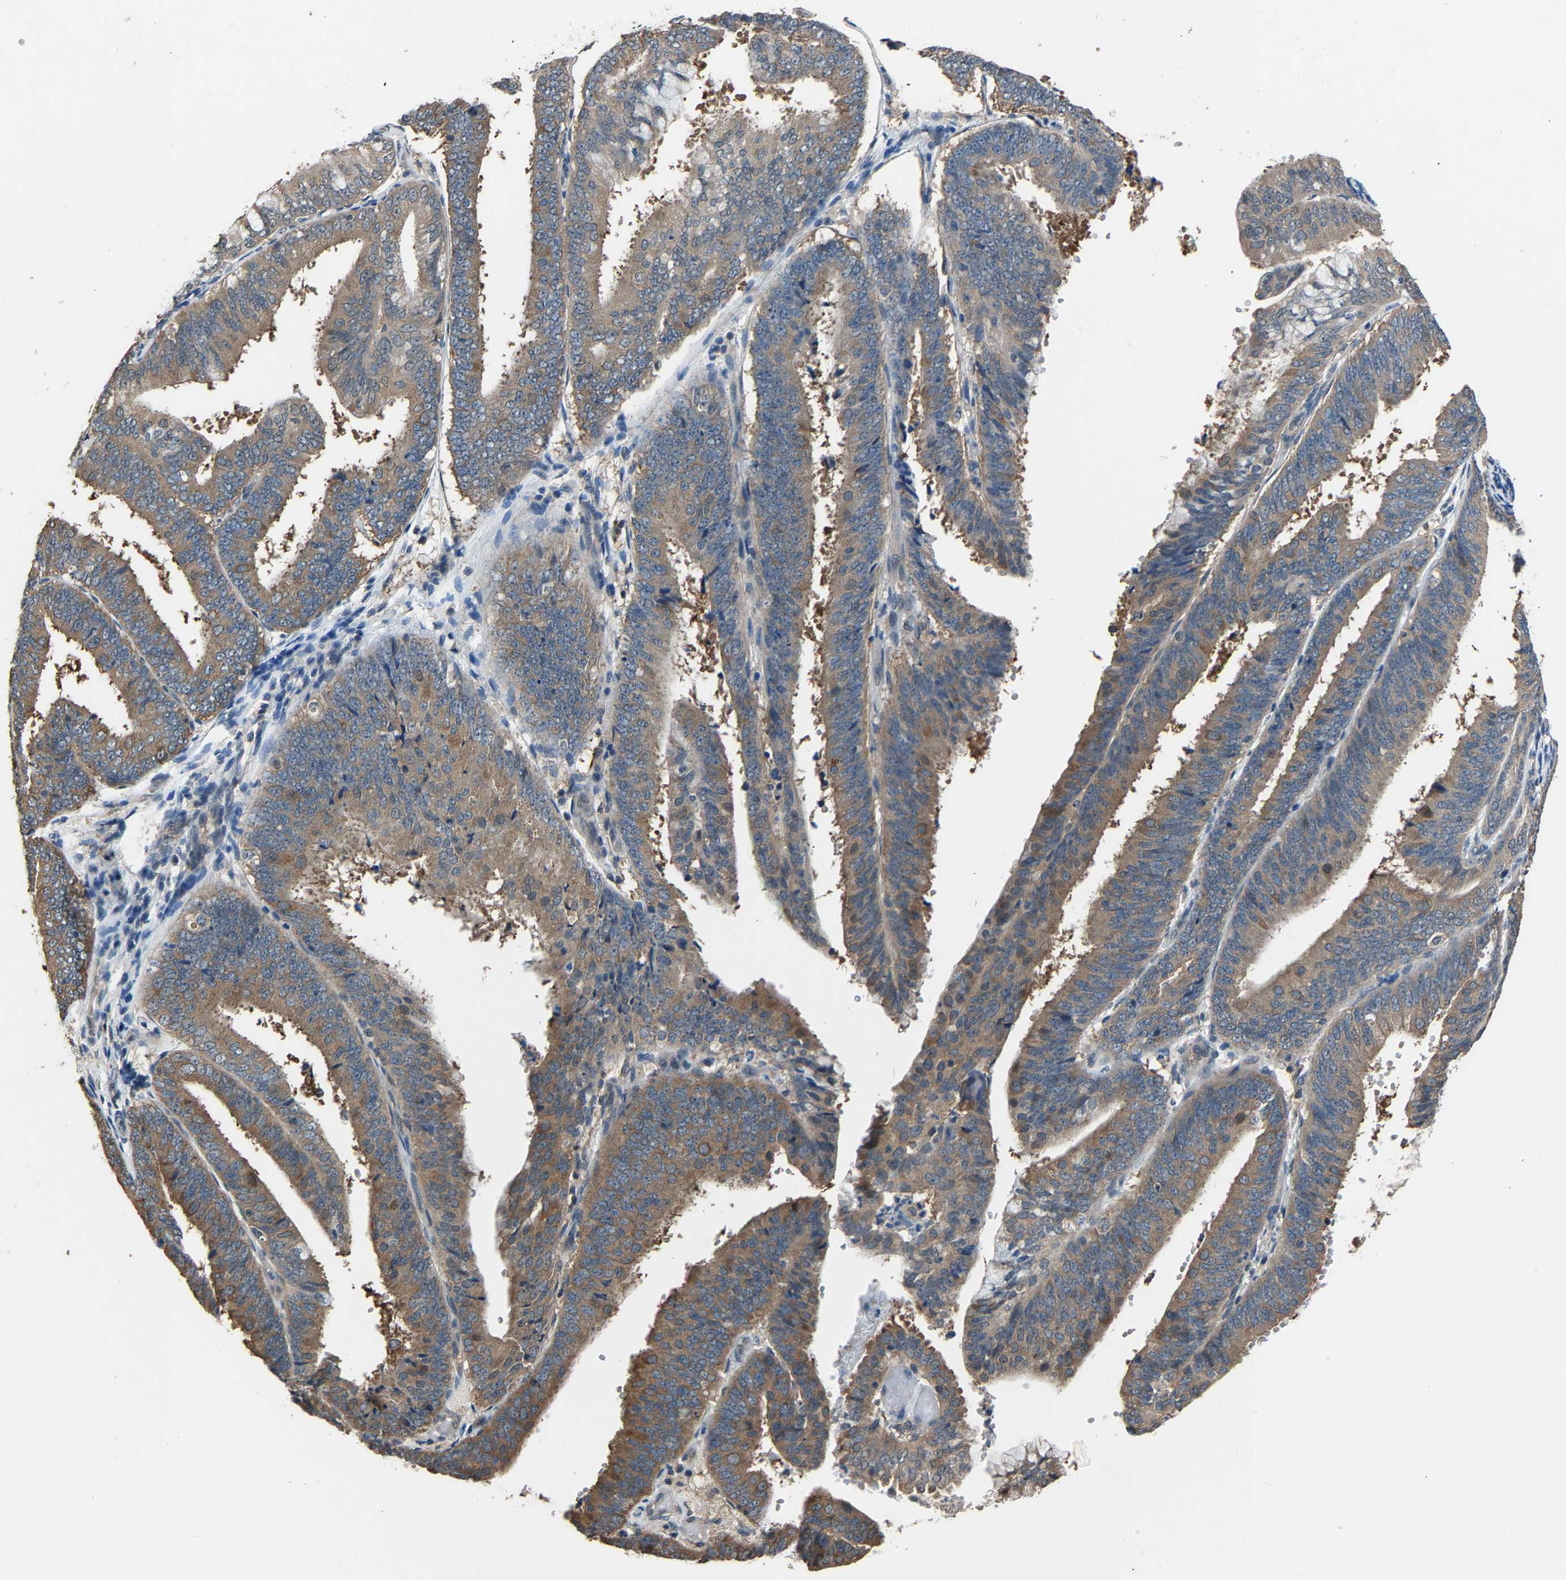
{"staining": {"intensity": "moderate", "quantity": ">75%", "location": "cytoplasmic/membranous"}, "tissue": "endometrial cancer", "cell_type": "Tumor cells", "image_type": "cancer", "snomed": [{"axis": "morphology", "description": "Adenocarcinoma, NOS"}, {"axis": "topography", "description": "Endometrium"}], "caption": "Endometrial cancer stained for a protein shows moderate cytoplasmic/membranous positivity in tumor cells.", "gene": "ABCC9", "patient": {"sex": "female", "age": 63}}